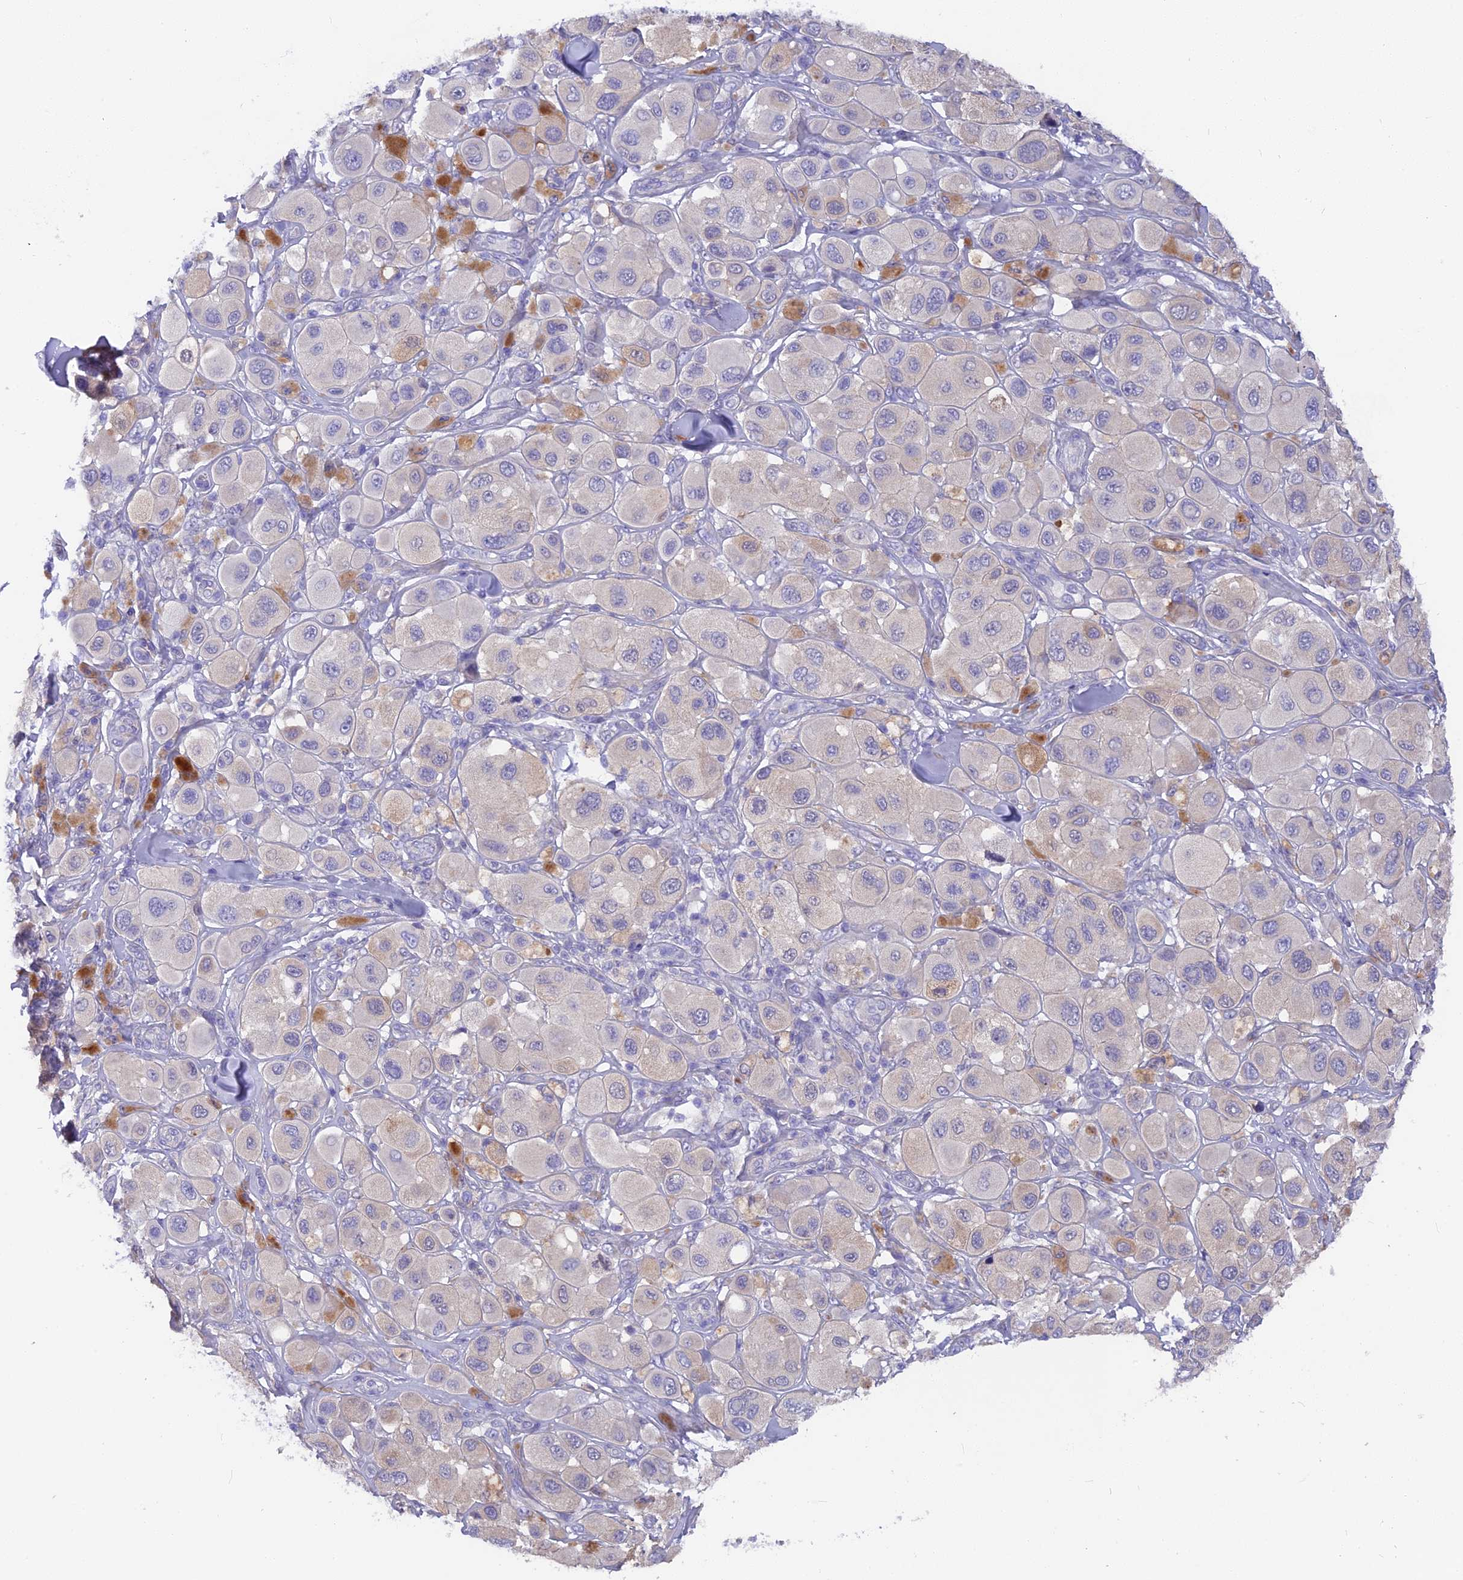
{"staining": {"intensity": "negative", "quantity": "none", "location": "none"}, "tissue": "melanoma", "cell_type": "Tumor cells", "image_type": "cancer", "snomed": [{"axis": "morphology", "description": "Malignant melanoma, Metastatic site"}, {"axis": "topography", "description": "Skin"}], "caption": "Immunohistochemical staining of human melanoma shows no significant expression in tumor cells. The staining is performed using DAB (3,3'-diaminobenzidine) brown chromogen with nuclei counter-stained in using hematoxylin.", "gene": "PZP", "patient": {"sex": "male", "age": 41}}